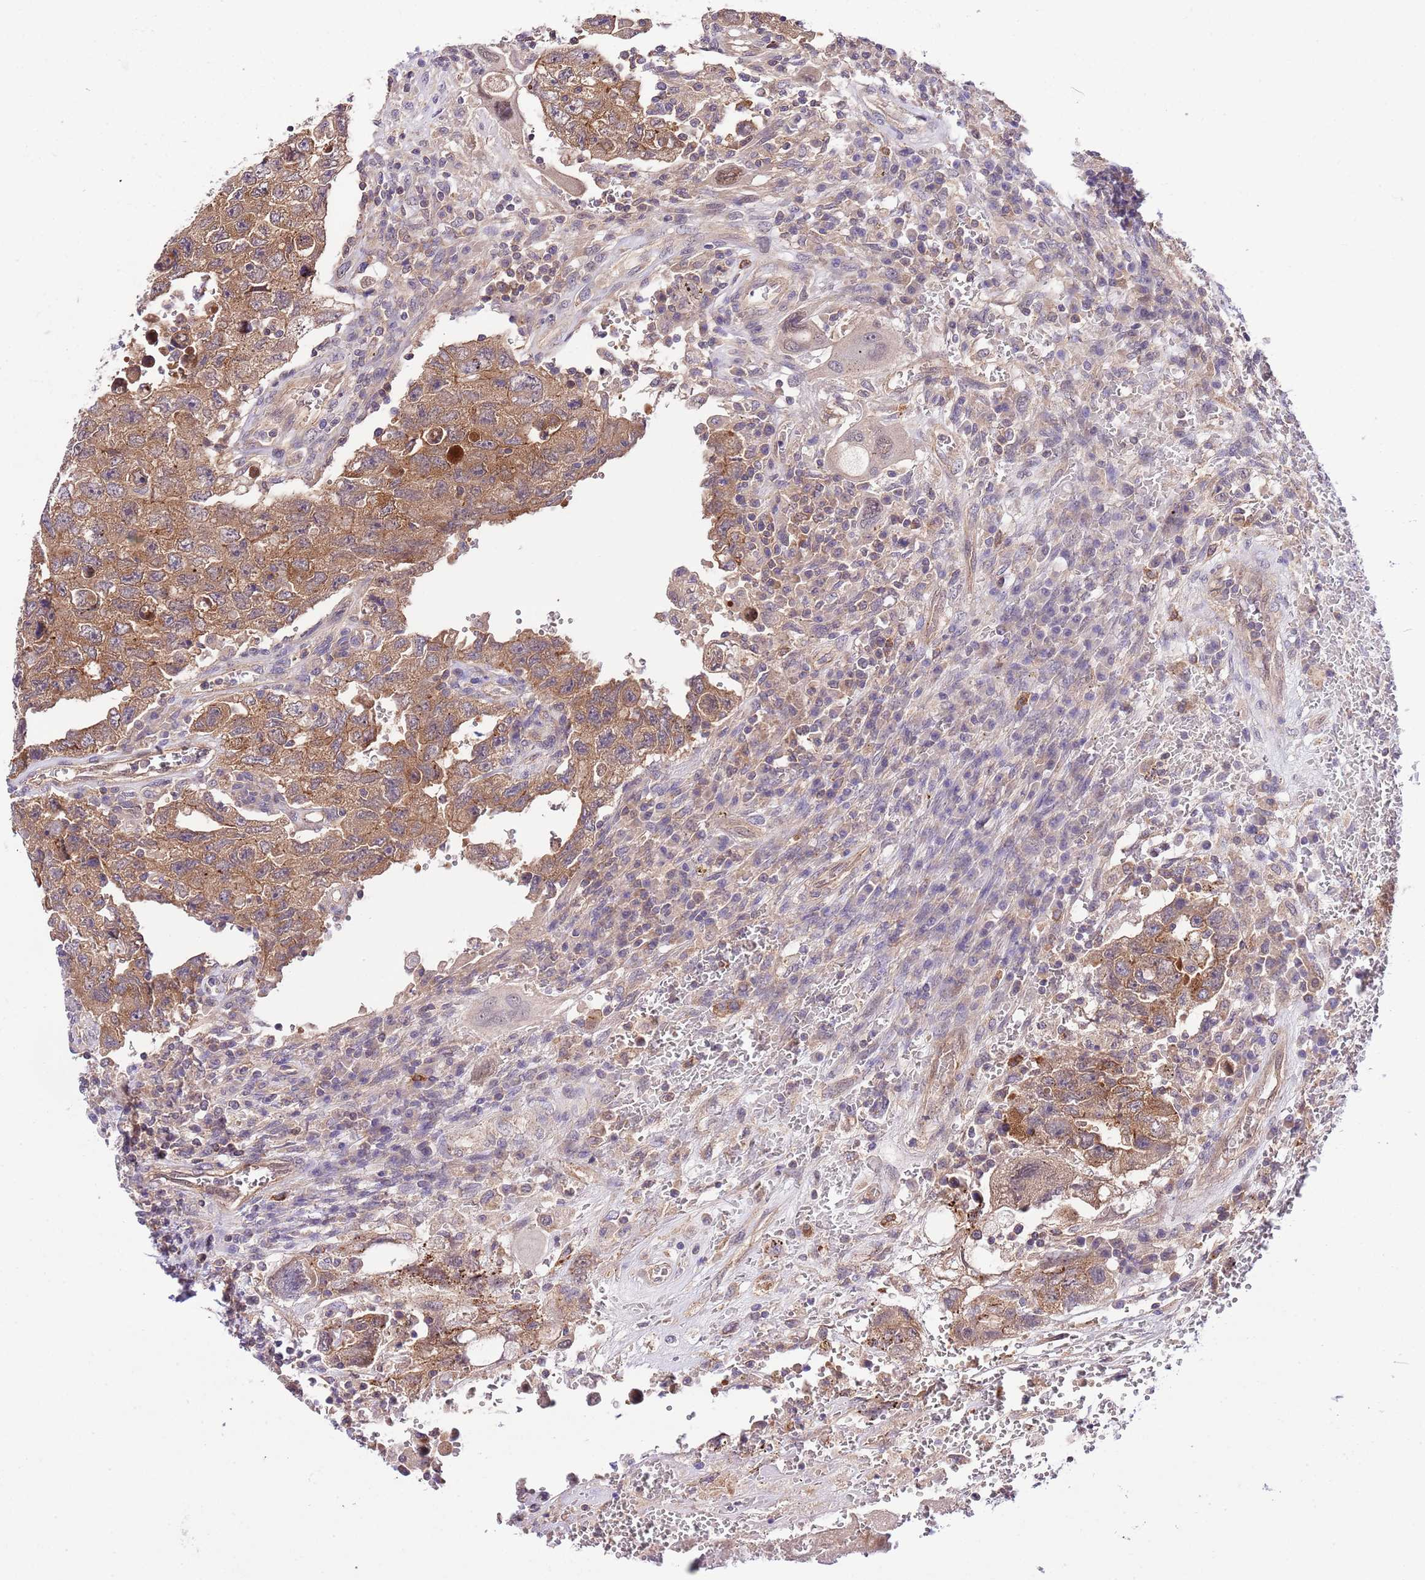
{"staining": {"intensity": "moderate", "quantity": ">75%", "location": "cytoplasmic/membranous"}, "tissue": "testis cancer", "cell_type": "Tumor cells", "image_type": "cancer", "snomed": [{"axis": "morphology", "description": "Carcinoma, Embryonal, NOS"}, {"axis": "topography", "description": "Testis"}], "caption": "Brown immunohistochemical staining in human testis cancer displays moderate cytoplasmic/membranous expression in approximately >75% of tumor cells. The protein is shown in brown color, while the nuclei are stained blue.", "gene": "DONSON", "patient": {"sex": "male", "age": 26}}